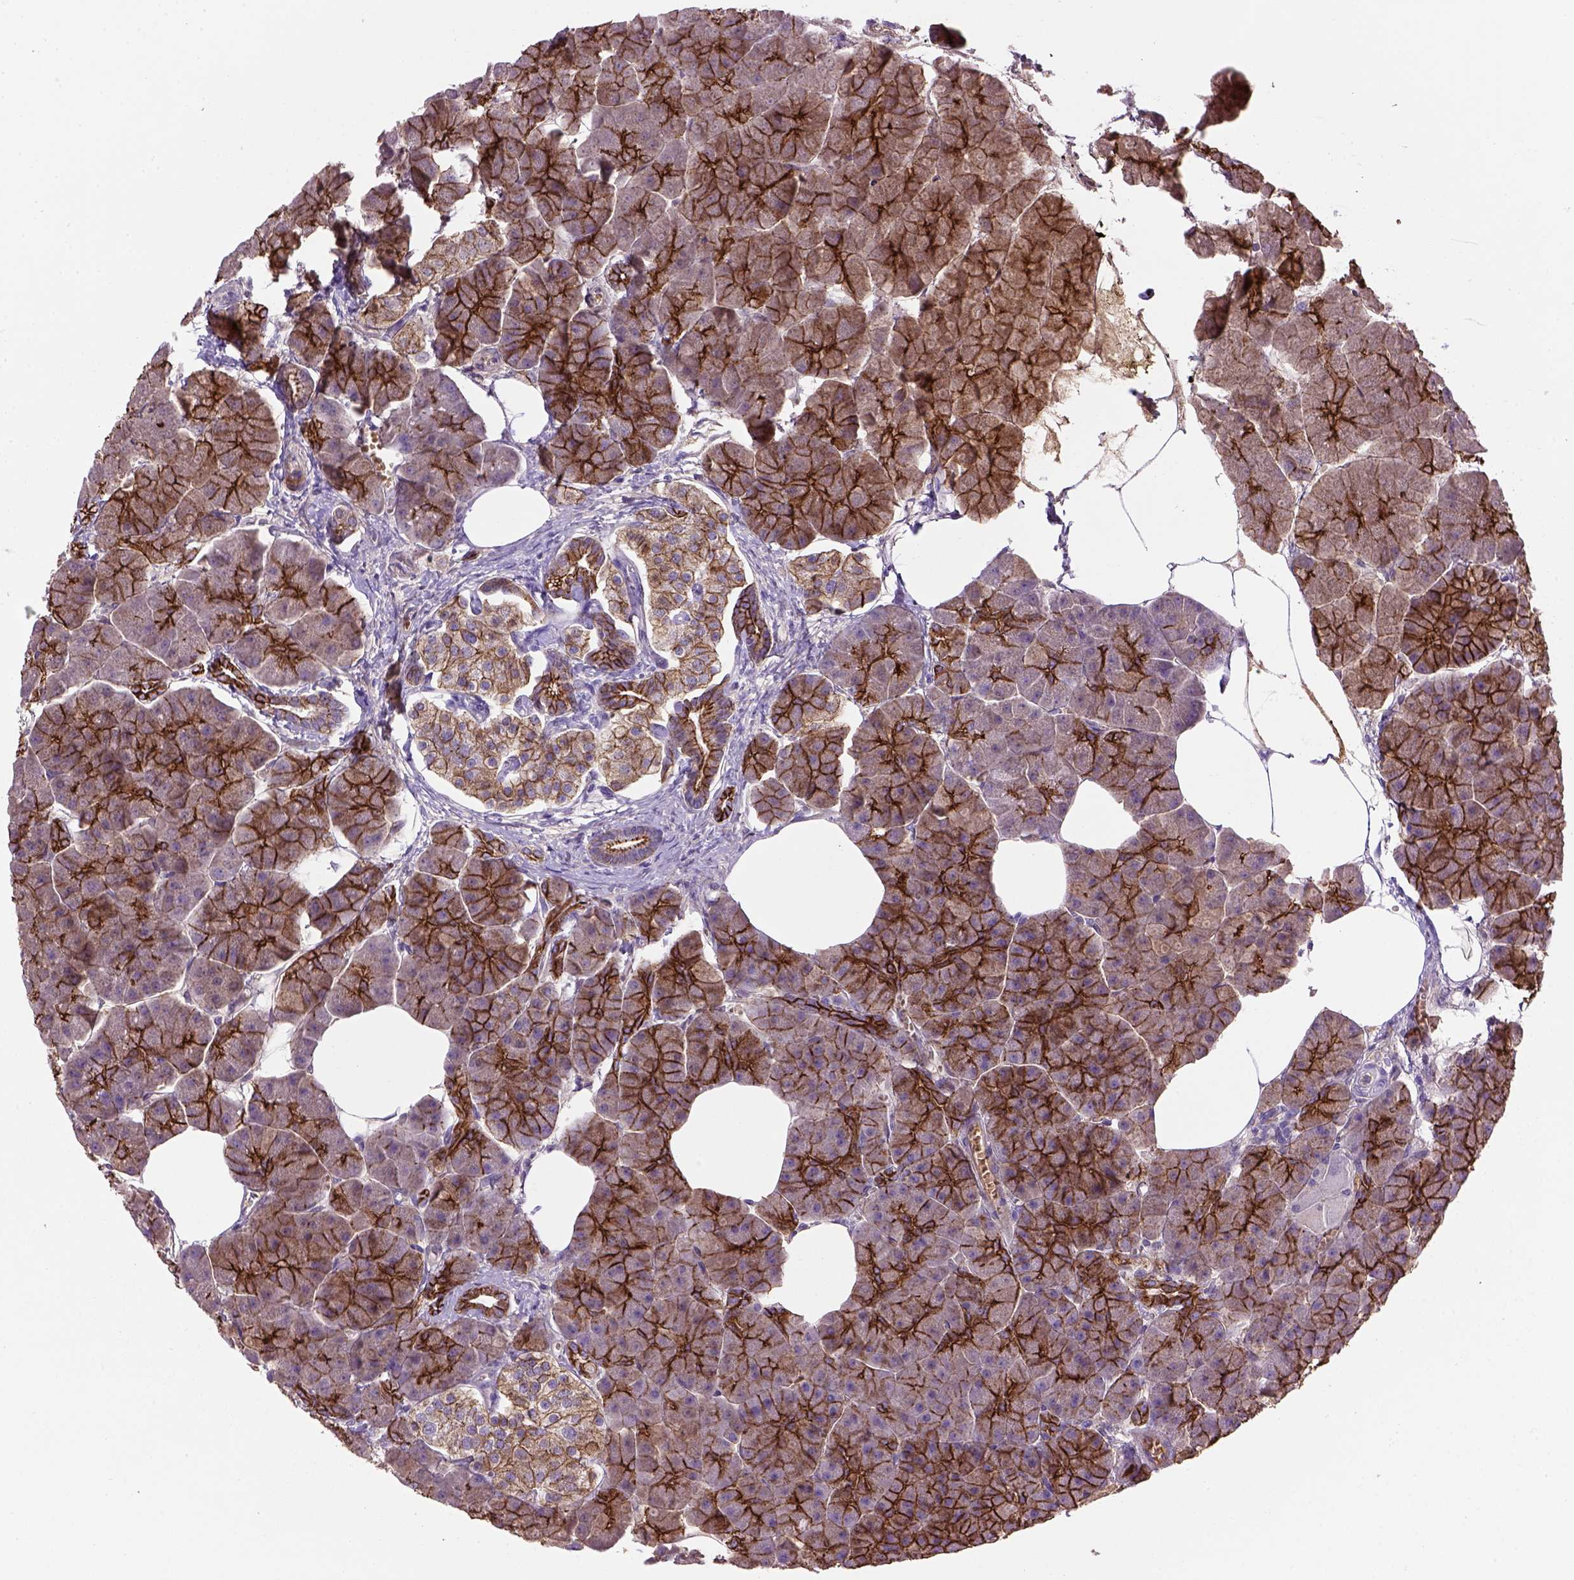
{"staining": {"intensity": "strong", "quantity": ">75%", "location": "cytoplasmic/membranous"}, "tissue": "pancreas", "cell_type": "Exocrine glandular cells", "image_type": "normal", "snomed": [{"axis": "morphology", "description": "Normal tissue, NOS"}, {"axis": "topography", "description": "Adipose tissue"}, {"axis": "topography", "description": "Pancreas"}, {"axis": "topography", "description": "Peripheral nerve tissue"}], "caption": "Exocrine glandular cells demonstrate high levels of strong cytoplasmic/membranous staining in approximately >75% of cells in unremarkable pancreas.", "gene": "CDH1", "patient": {"sex": "female", "age": 58}}